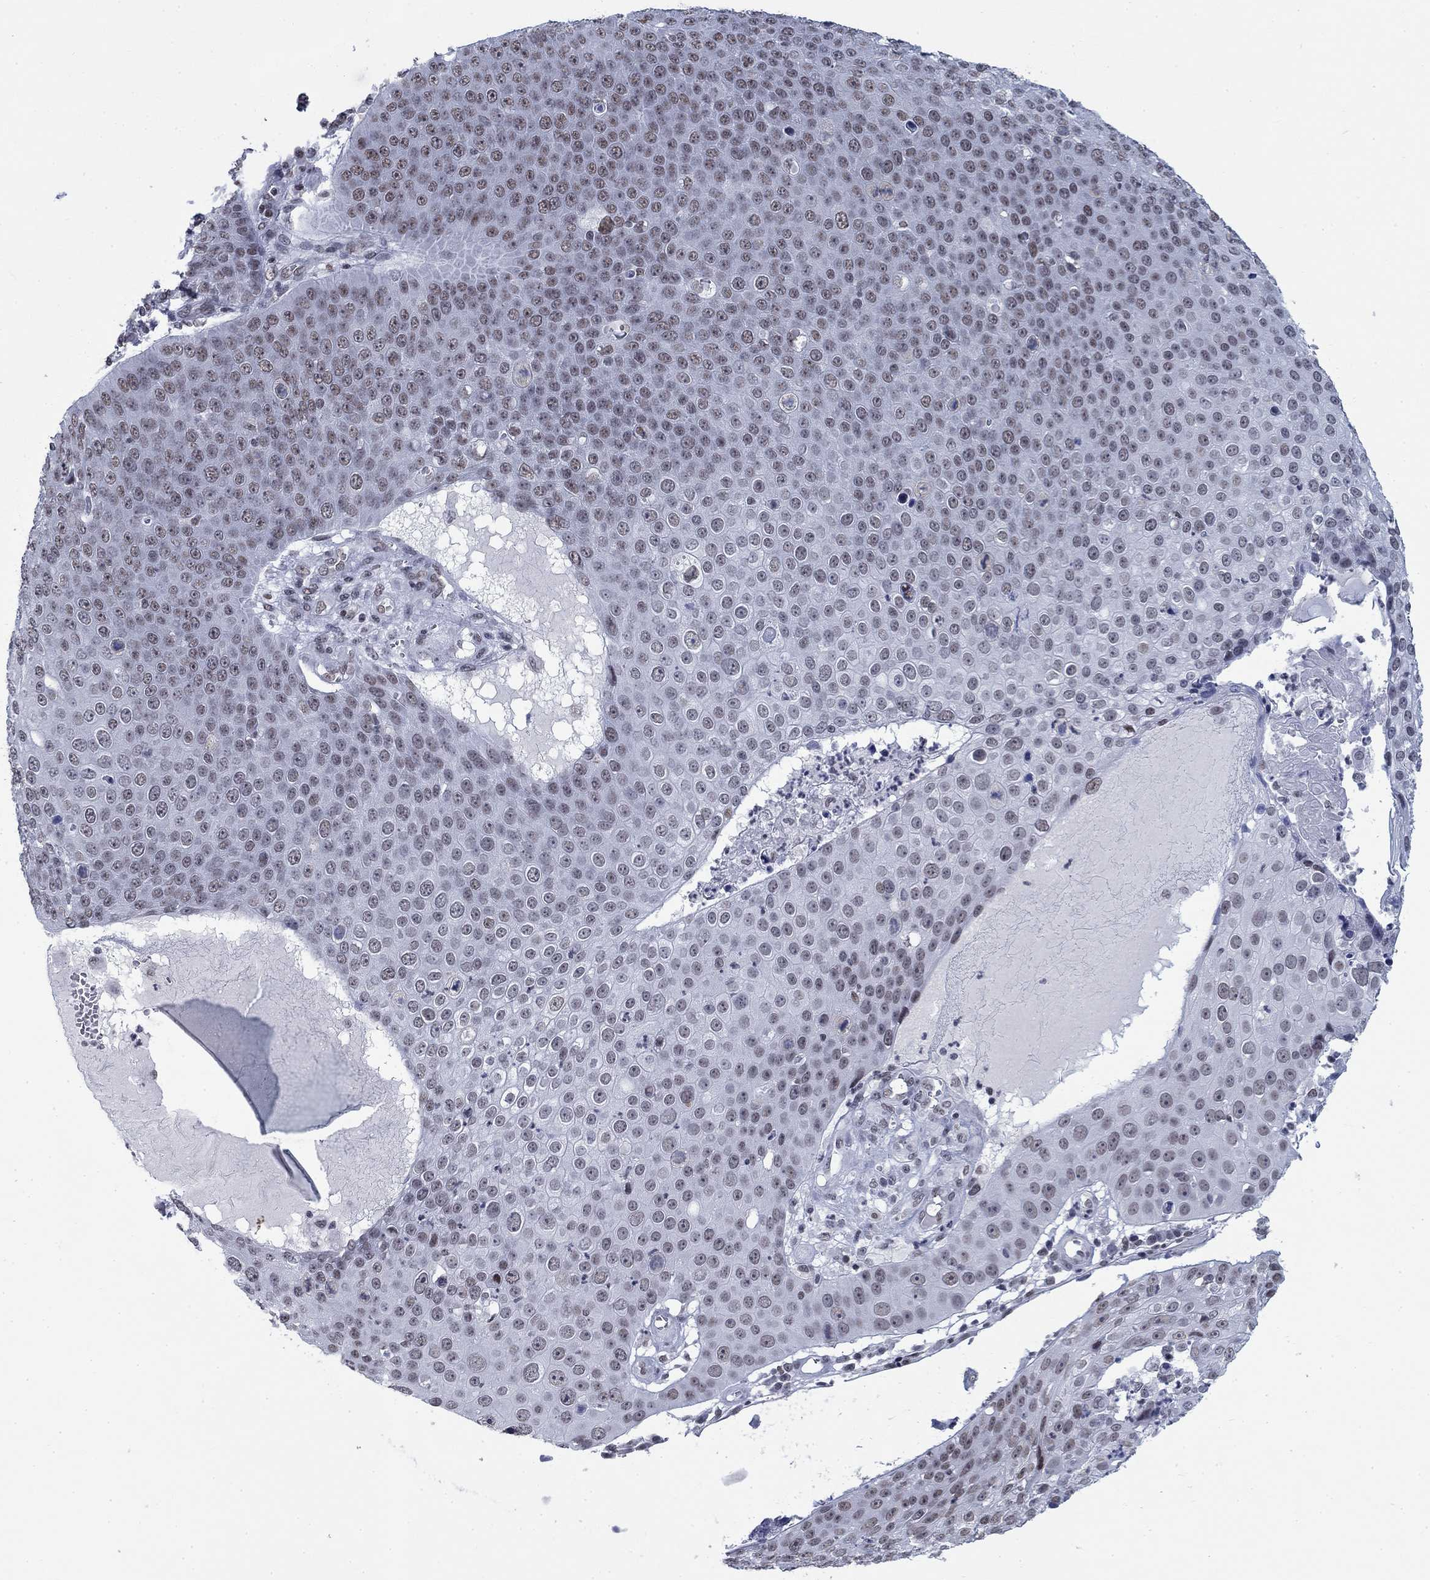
{"staining": {"intensity": "weak", "quantity": "<25%", "location": "nuclear"}, "tissue": "skin cancer", "cell_type": "Tumor cells", "image_type": "cancer", "snomed": [{"axis": "morphology", "description": "Squamous cell carcinoma, NOS"}, {"axis": "topography", "description": "Skin"}], "caption": "IHC histopathology image of neoplastic tissue: human squamous cell carcinoma (skin) stained with DAB displays no significant protein expression in tumor cells.", "gene": "NPAS3", "patient": {"sex": "male", "age": 71}}